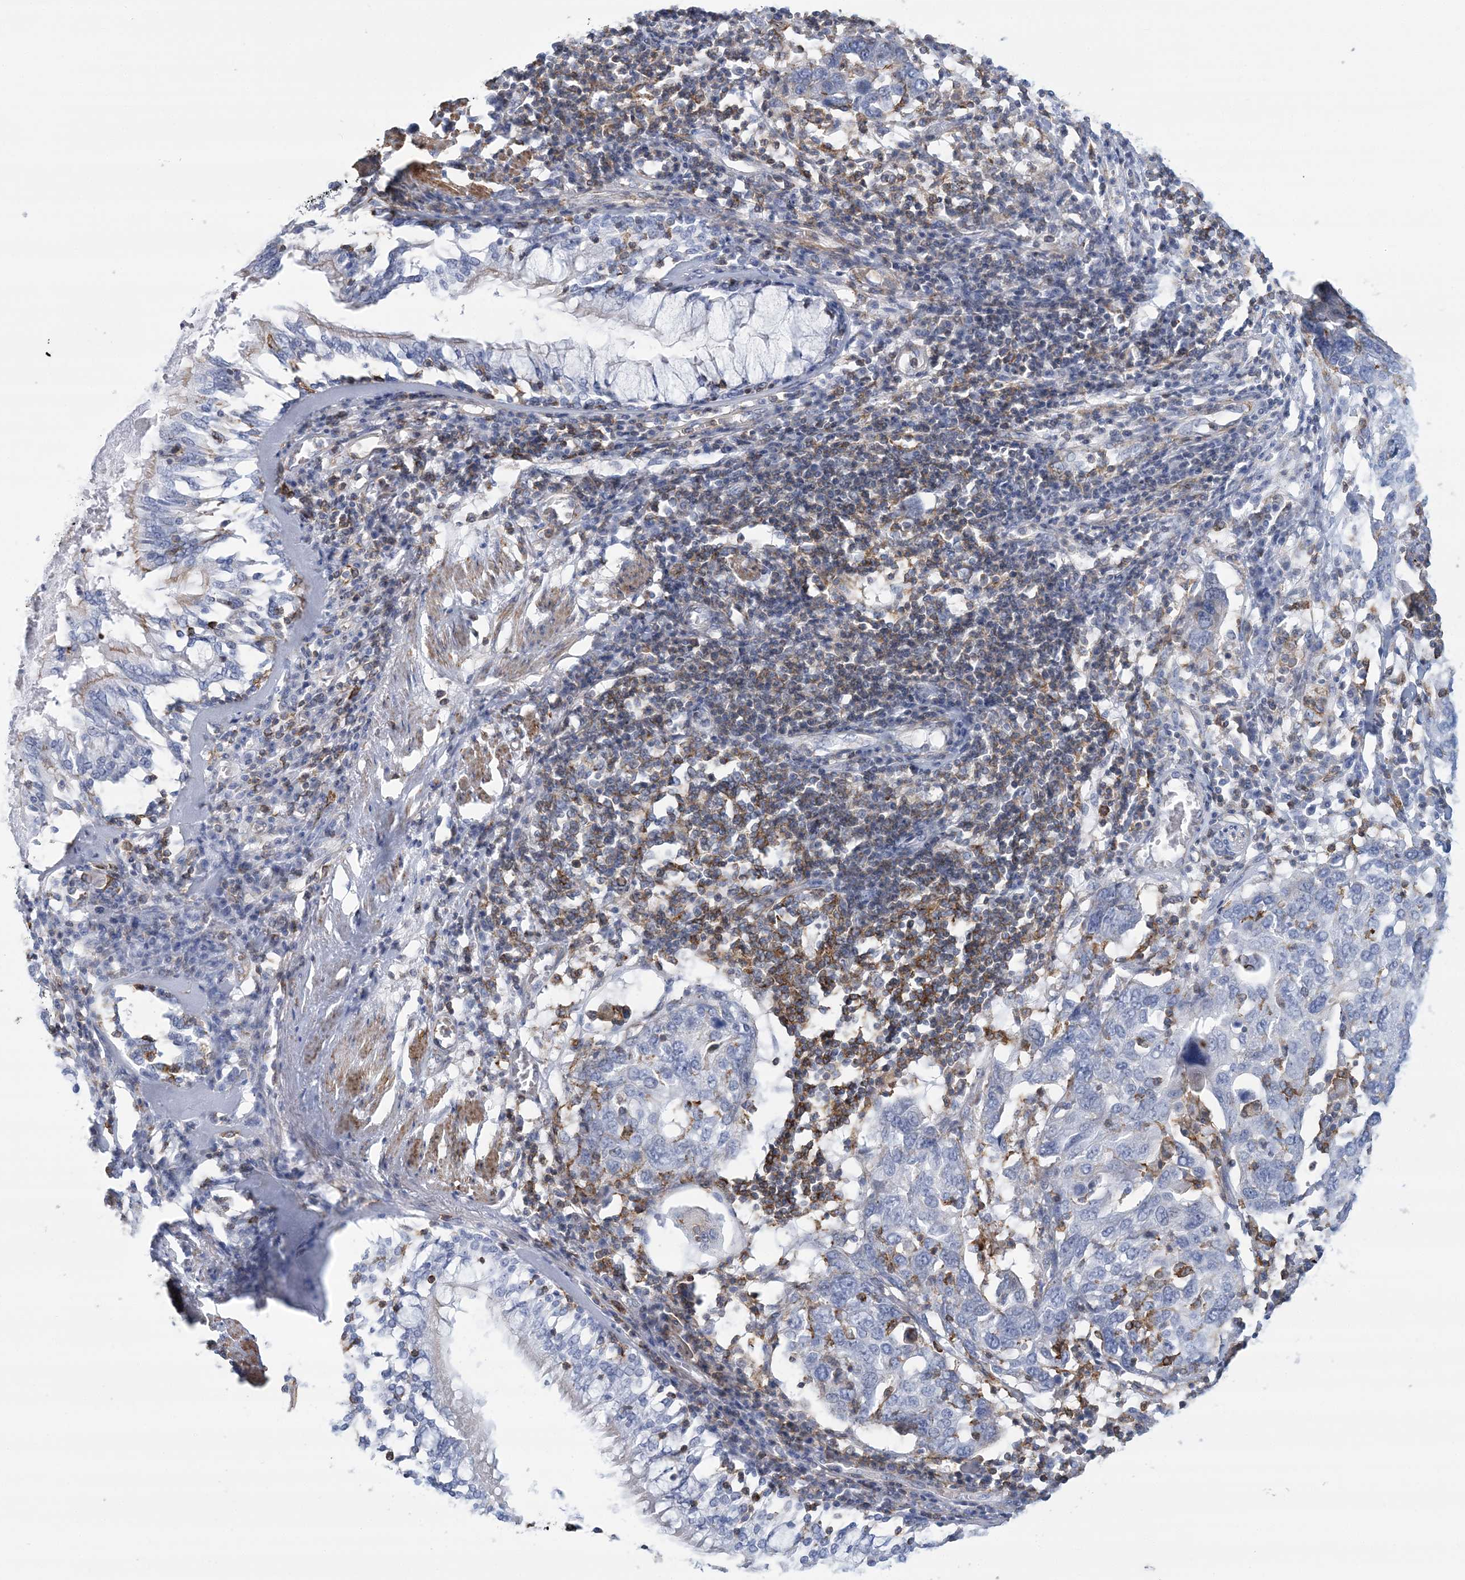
{"staining": {"intensity": "negative", "quantity": "none", "location": "none"}, "tissue": "lung cancer", "cell_type": "Tumor cells", "image_type": "cancer", "snomed": [{"axis": "morphology", "description": "Squamous cell carcinoma, NOS"}, {"axis": "topography", "description": "Lung"}], "caption": "This micrograph is of lung cancer stained with IHC to label a protein in brown with the nuclei are counter-stained blue. There is no staining in tumor cells. Nuclei are stained in blue.", "gene": "C11orf21", "patient": {"sex": "male", "age": 65}}